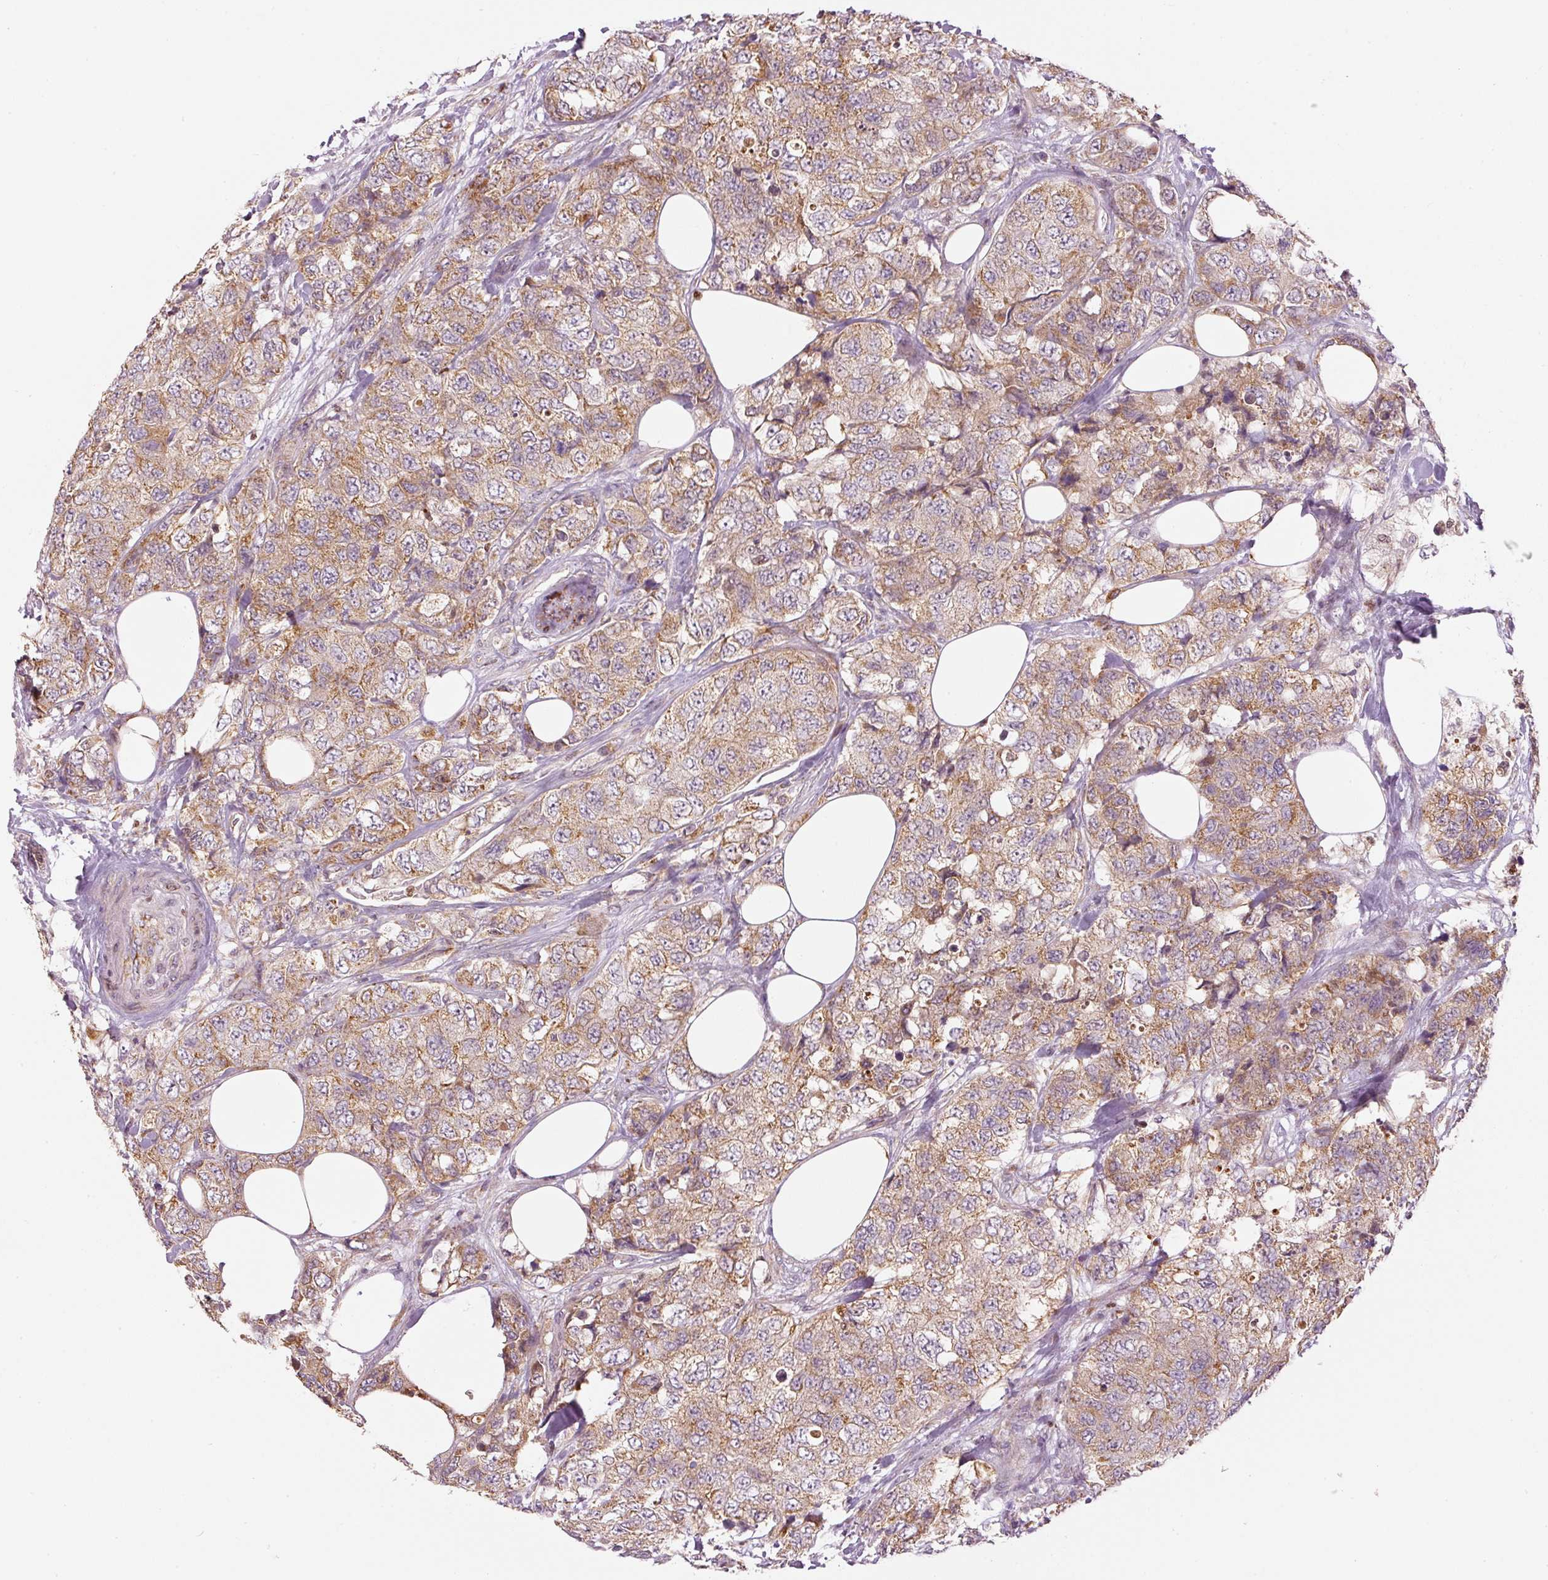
{"staining": {"intensity": "moderate", "quantity": ">75%", "location": "cytoplasmic/membranous"}, "tissue": "urothelial cancer", "cell_type": "Tumor cells", "image_type": "cancer", "snomed": [{"axis": "morphology", "description": "Urothelial carcinoma, High grade"}, {"axis": "topography", "description": "Urinary bladder"}], "caption": "Immunohistochemical staining of urothelial cancer shows medium levels of moderate cytoplasmic/membranous staining in about >75% of tumor cells. The staining was performed using DAB, with brown indicating positive protein expression. Nuclei are stained blue with hematoxylin.", "gene": "MTHFD1L", "patient": {"sex": "female", "age": 78}}